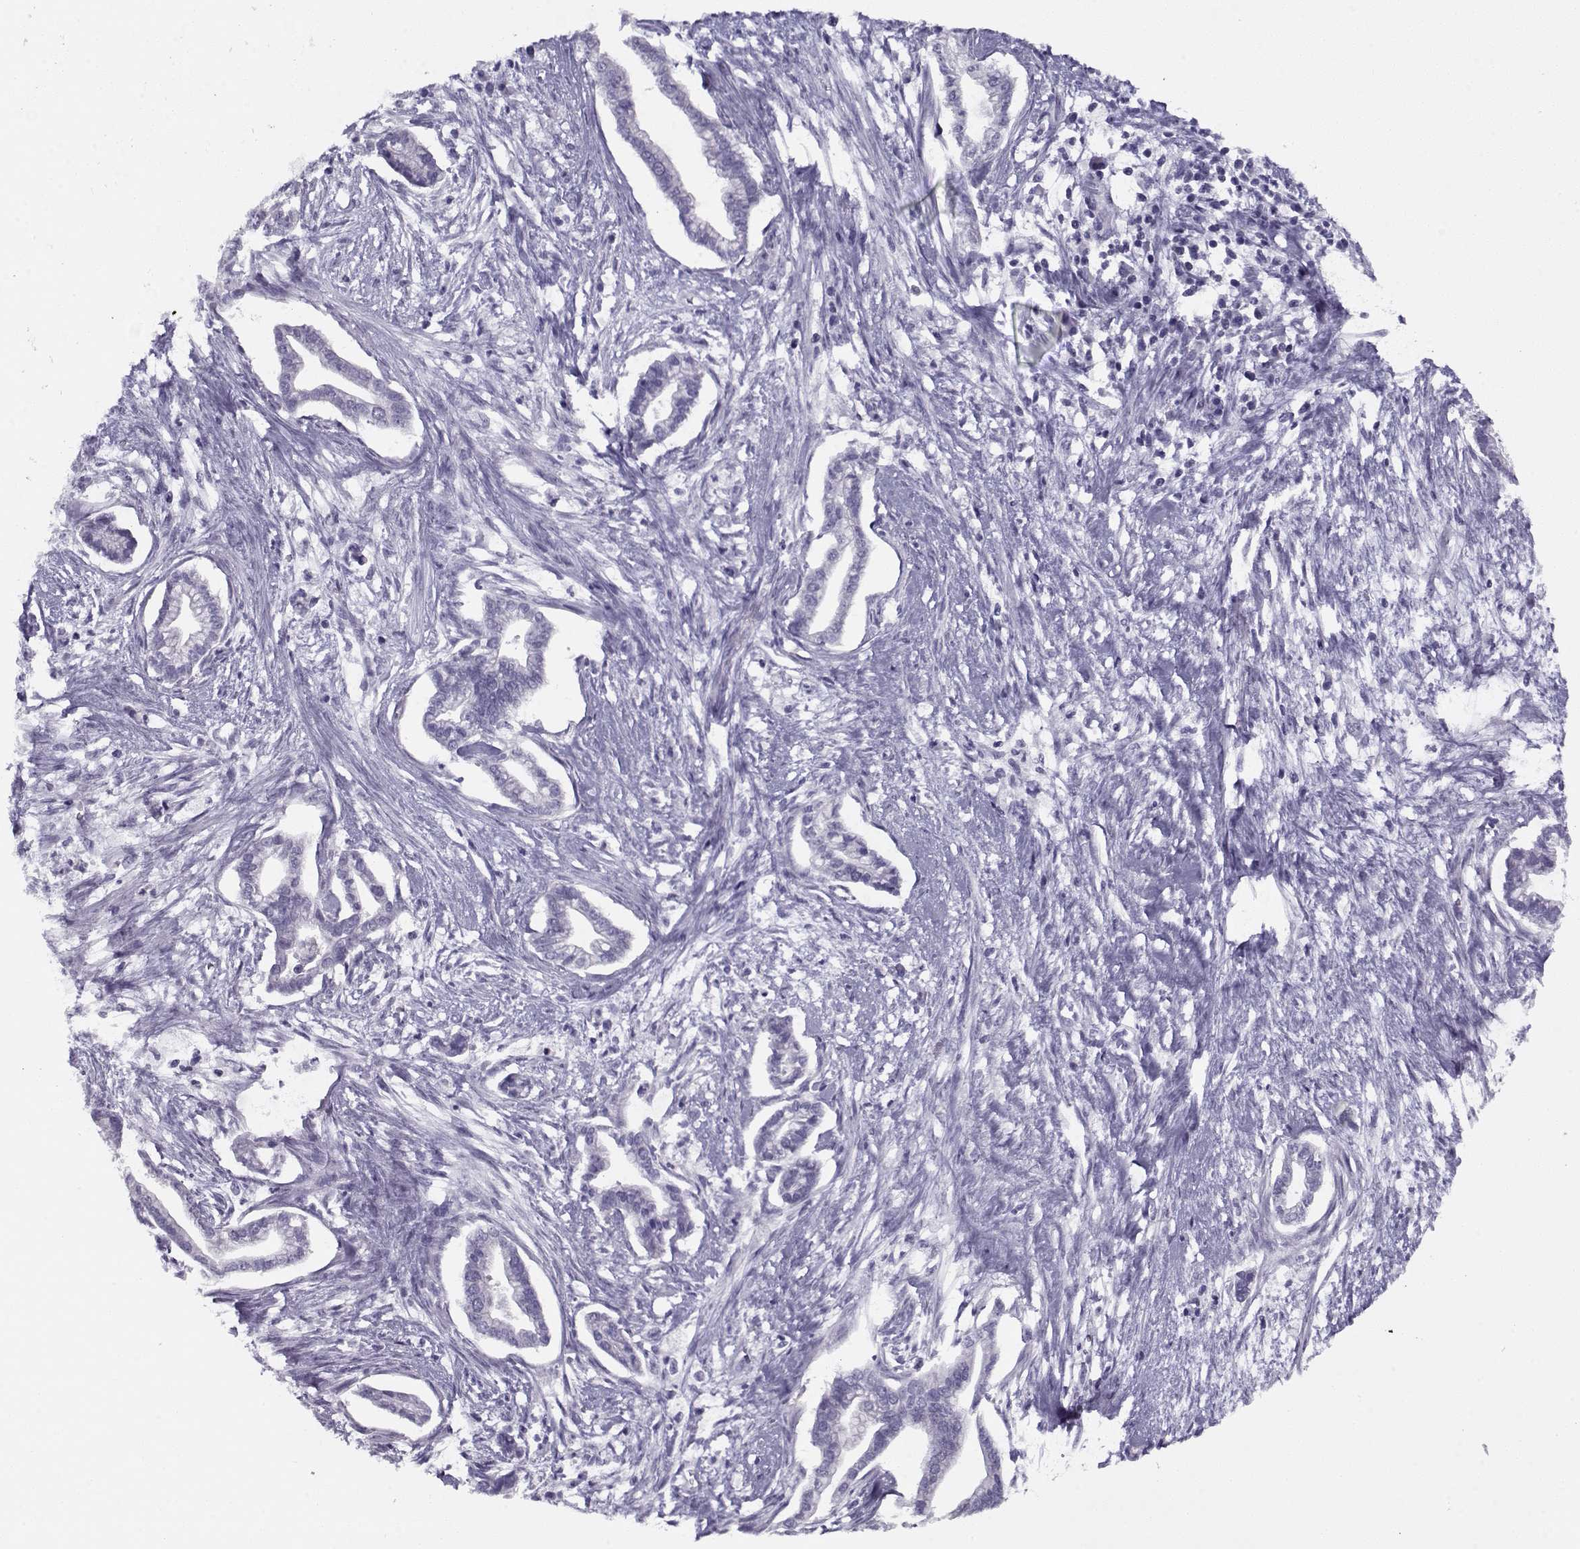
{"staining": {"intensity": "negative", "quantity": "none", "location": "none"}, "tissue": "cervical cancer", "cell_type": "Tumor cells", "image_type": "cancer", "snomed": [{"axis": "morphology", "description": "Adenocarcinoma, NOS"}, {"axis": "topography", "description": "Cervix"}], "caption": "IHC histopathology image of neoplastic tissue: human cervical adenocarcinoma stained with DAB (3,3'-diaminobenzidine) demonstrates no significant protein staining in tumor cells.", "gene": "PP2D1", "patient": {"sex": "female", "age": 62}}